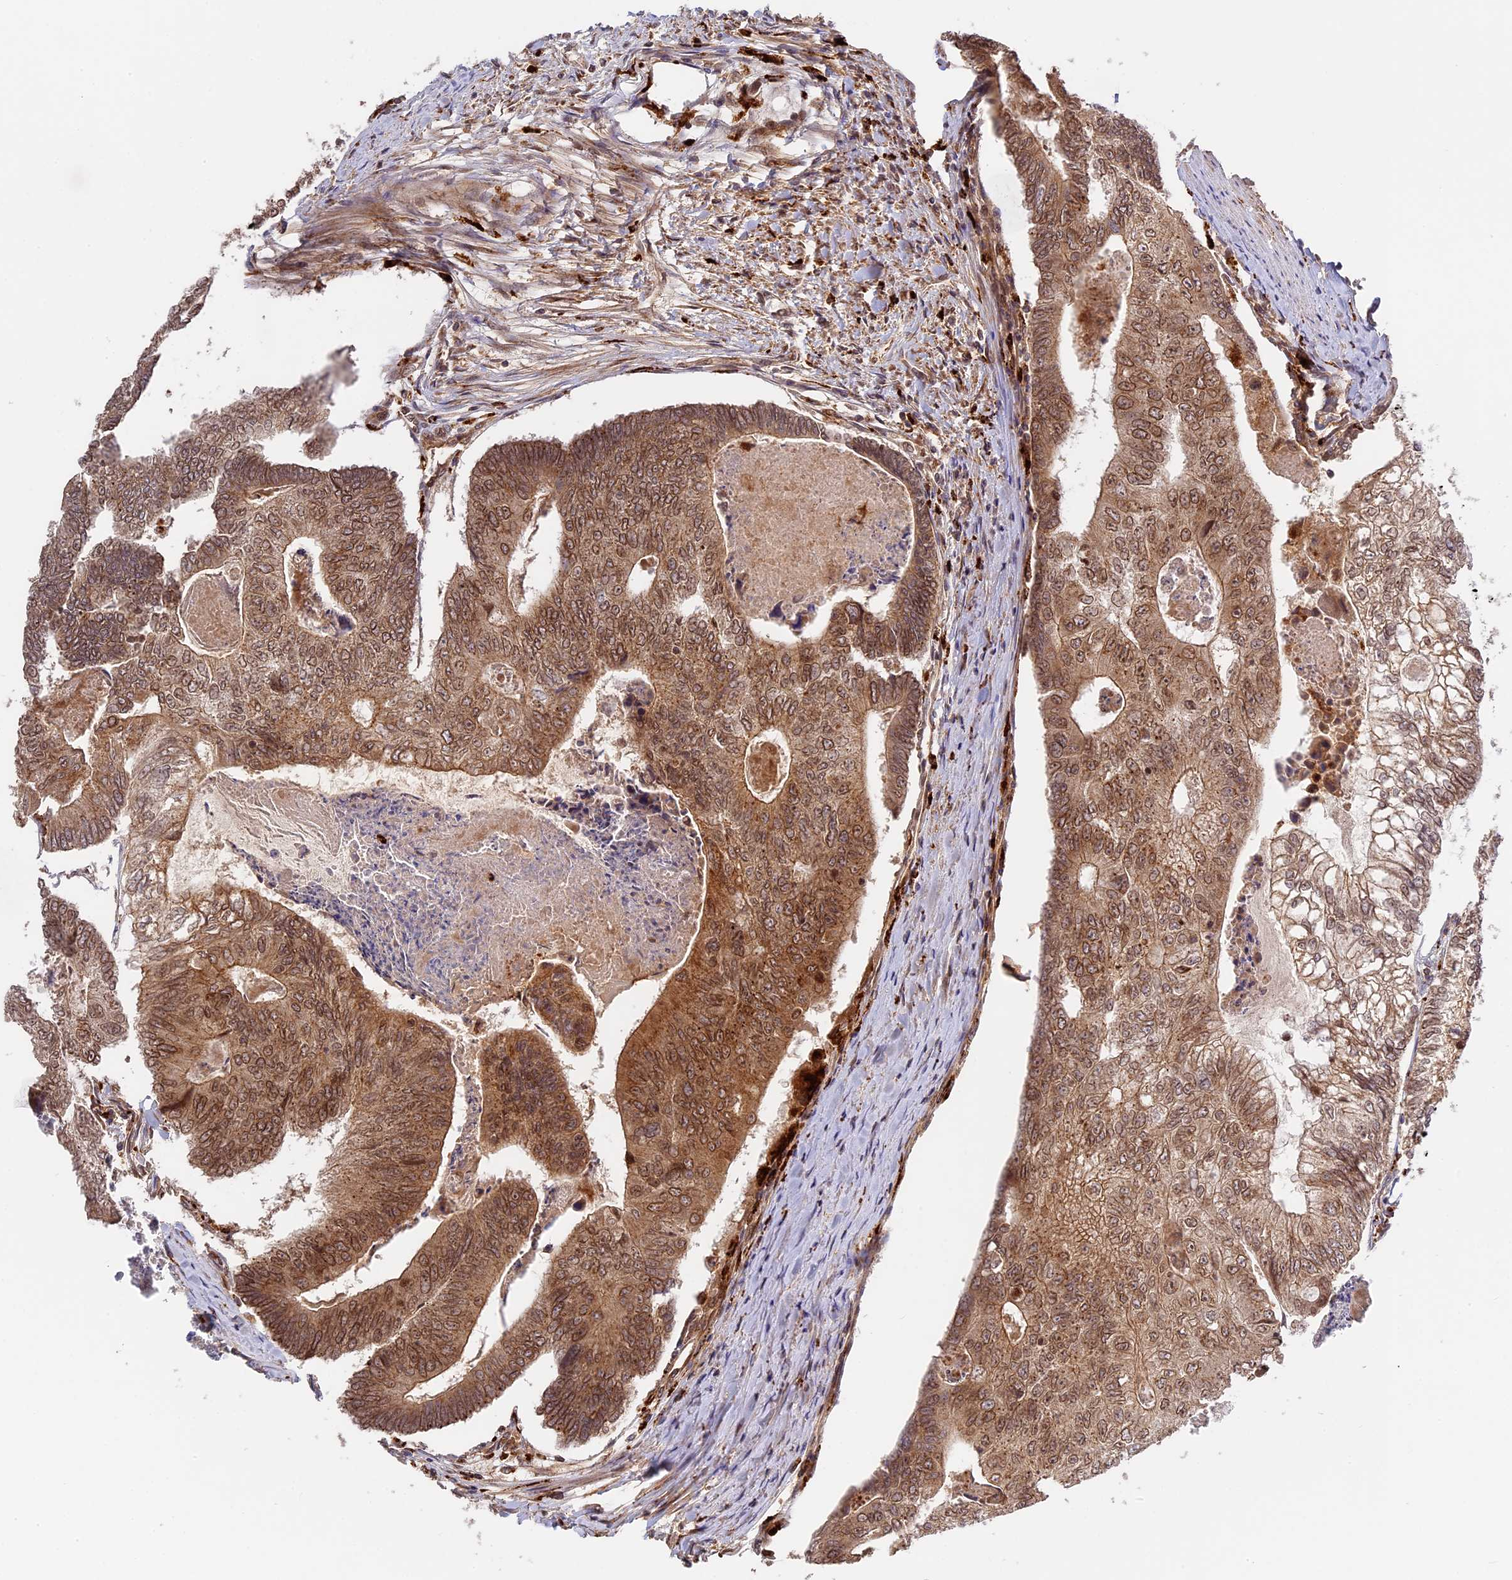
{"staining": {"intensity": "moderate", "quantity": ">75%", "location": "cytoplasmic/membranous,nuclear"}, "tissue": "colorectal cancer", "cell_type": "Tumor cells", "image_type": "cancer", "snomed": [{"axis": "morphology", "description": "Adenocarcinoma, NOS"}, {"axis": "topography", "description": "Colon"}], "caption": "Immunohistochemistry of adenocarcinoma (colorectal) reveals medium levels of moderate cytoplasmic/membranous and nuclear staining in approximately >75% of tumor cells.", "gene": "DGKH", "patient": {"sex": "female", "age": 67}}